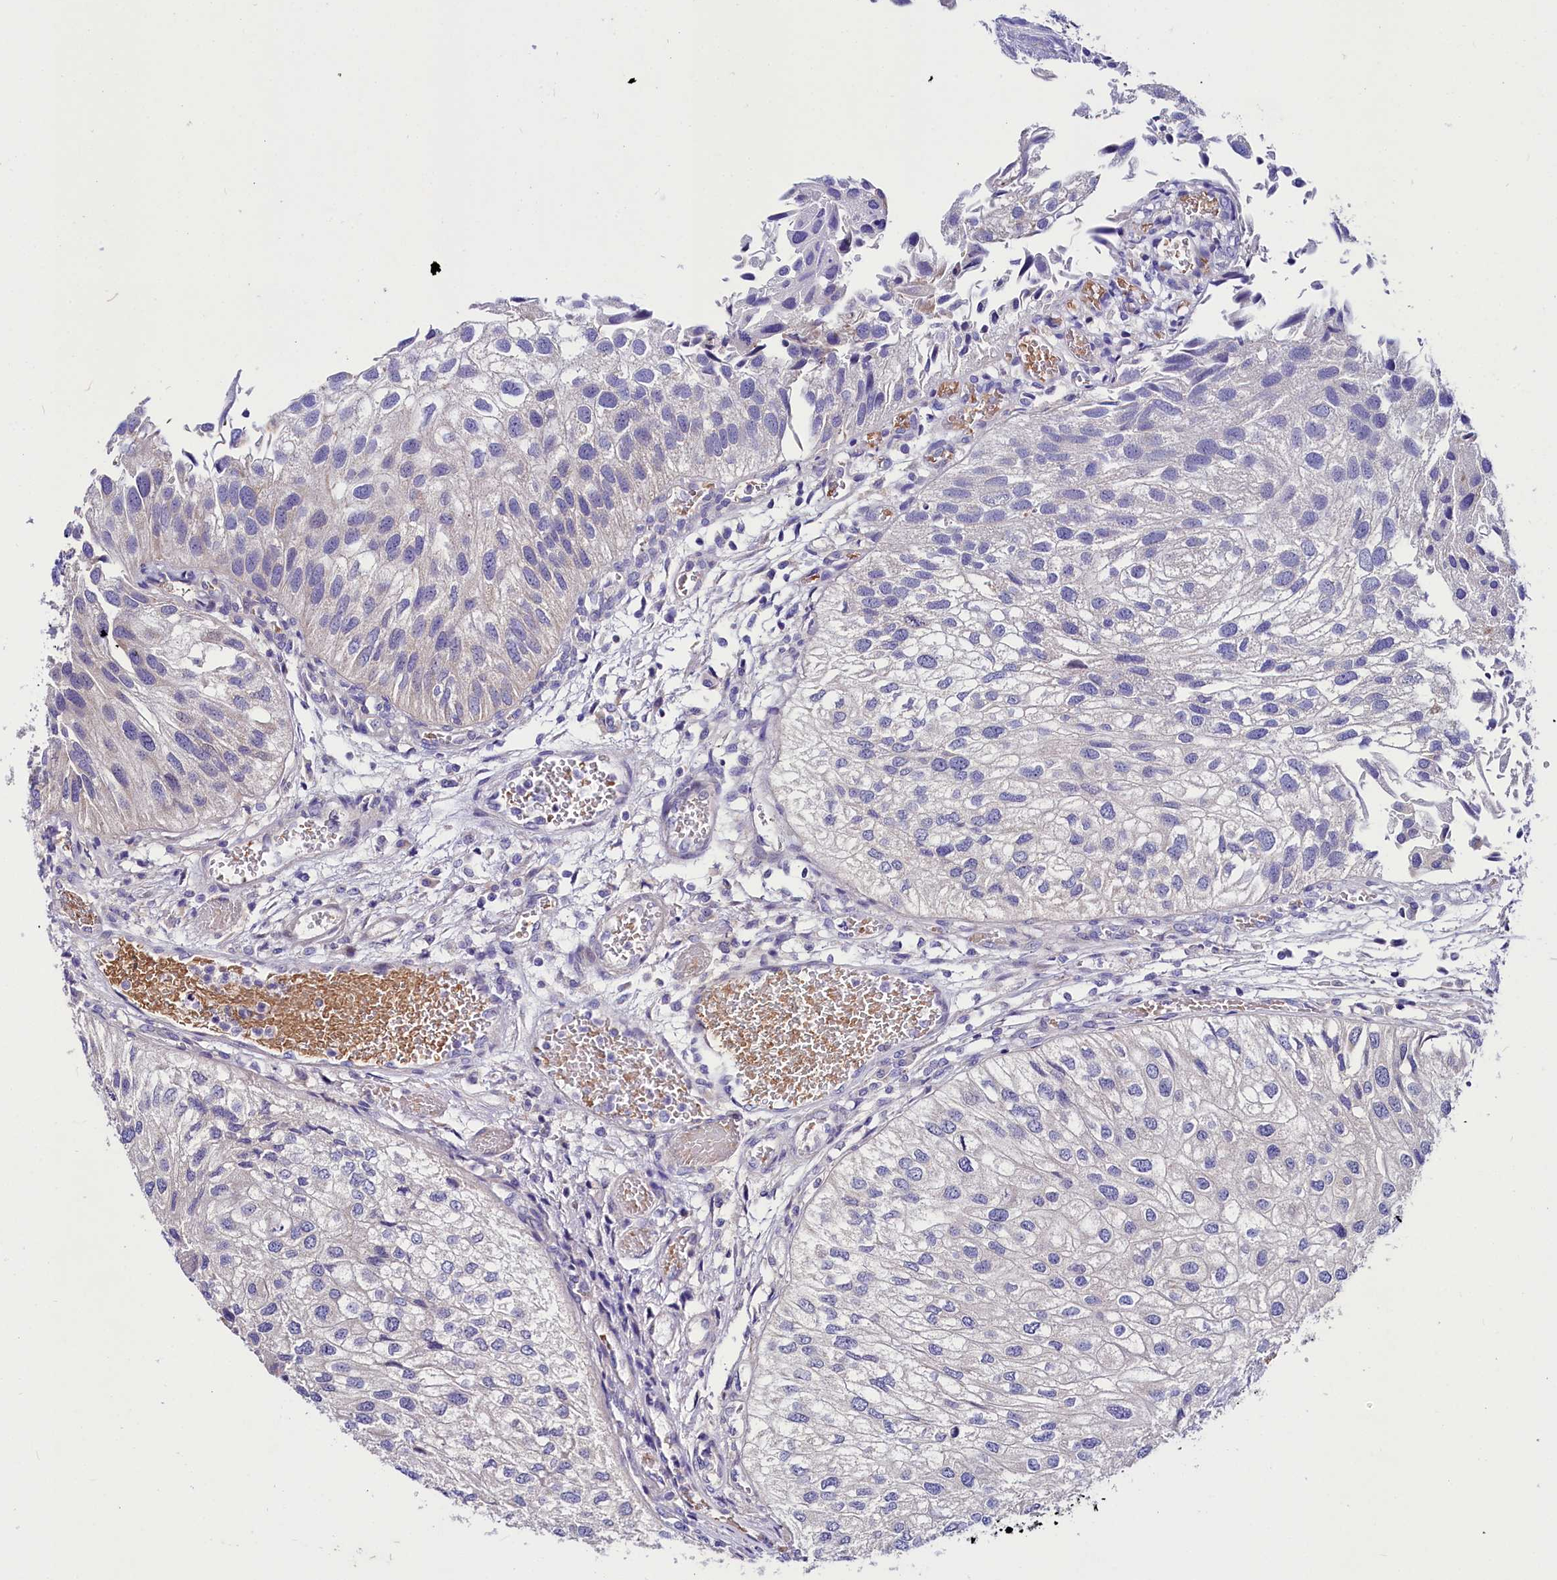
{"staining": {"intensity": "negative", "quantity": "none", "location": "none"}, "tissue": "urothelial cancer", "cell_type": "Tumor cells", "image_type": "cancer", "snomed": [{"axis": "morphology", "description": "Urothelial carcinoma, Low grade"}, {"axis": "topography", "description": "Urinary bladder"}], "caption": "Human low-grade urothelial carcinoma stained for a protein using immunohistochemistry demonstrates no staining in tumor cells.", "gene": "ABHD5", "patient": {"sex": "female", "age": 89}}